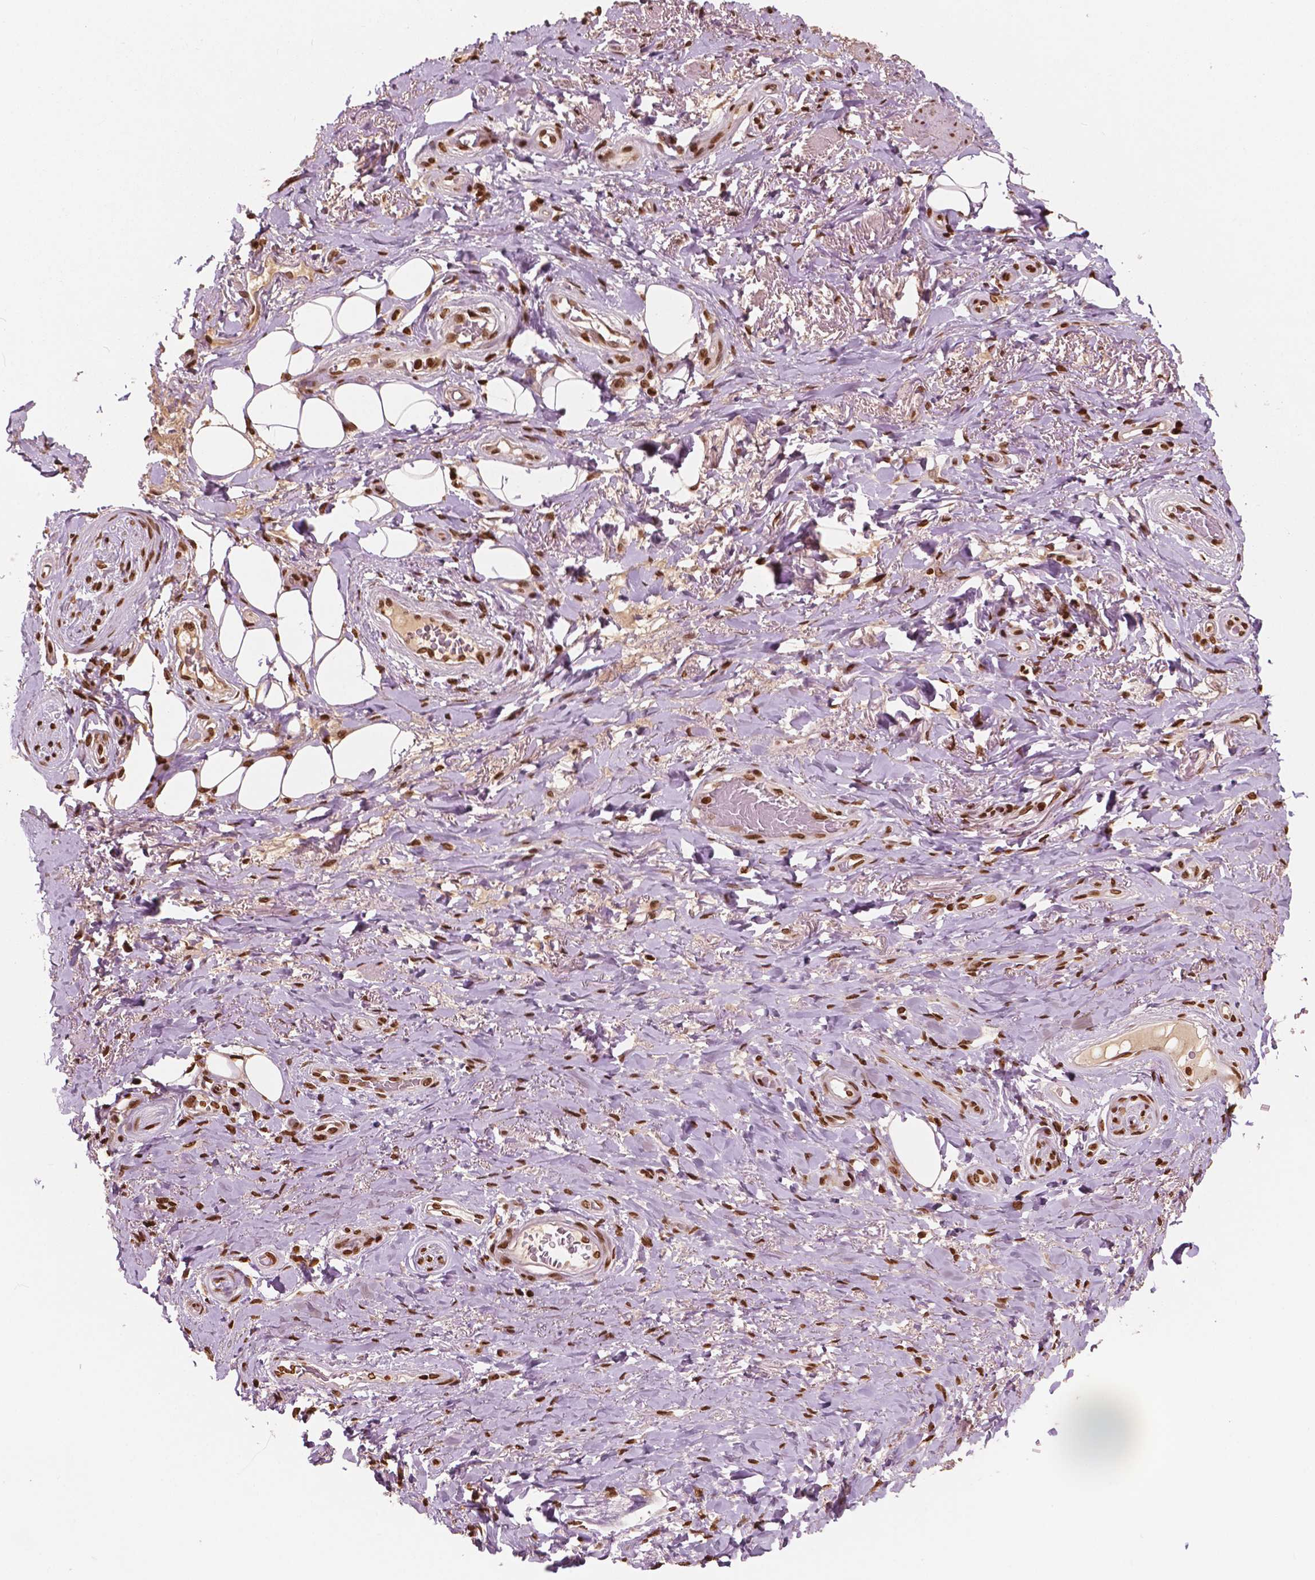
{"staining": {"intensity": "strong", "quantity": ">75%", "location": "nuclear"}, "tissue": "adipose tissue", "cell_type": "Adipocytes", "image_type": "normal", "snomed": [{"axis": "morphology", "description": "Normal tissue, NOS"}, {"axis": "topography", "description": "Anal"}, {"axis": "topography", "description": "Peripheral nerve tissue"}], "caption": "This image displays IHC staining of unremarkable human adipose tissue, with high strong nuclear positivity in about >75% of adipocytes.", "gene": "H3C7", "patient": {"sex": "male", "age": 53}}